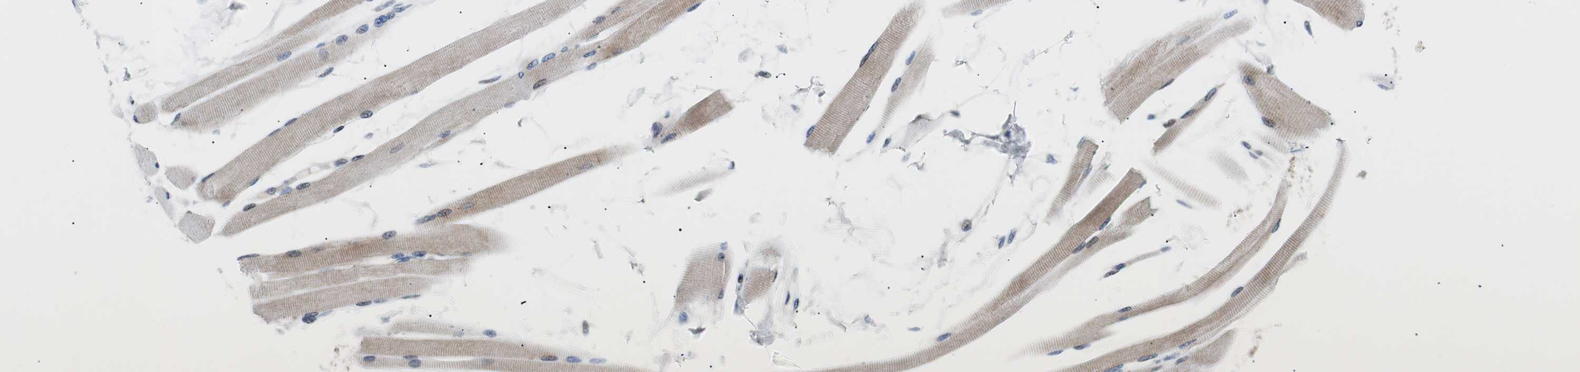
{"staining": {"intensity": "weak", "quantity": "<25%", "location": "nuclear"}, "tissue": "skeletal muscle", "cell_type": "Myocytes", "image_type": "normal", "snomed": [{"axis": "morphology", "description": "Normal tissue, NOS"}, {"axis": "topography", "description": "Skeletal muscle"}, {"axis": "topography", "description": "Peripheral nerve tissue"}], "caption": "IHC histopathology image of benign human skeletal muscle stained for a protein (brown), which demonstrates no expression in myocytes.", "gene": "MAP2K4", "patient": {"sex": "female", "age": 84}}